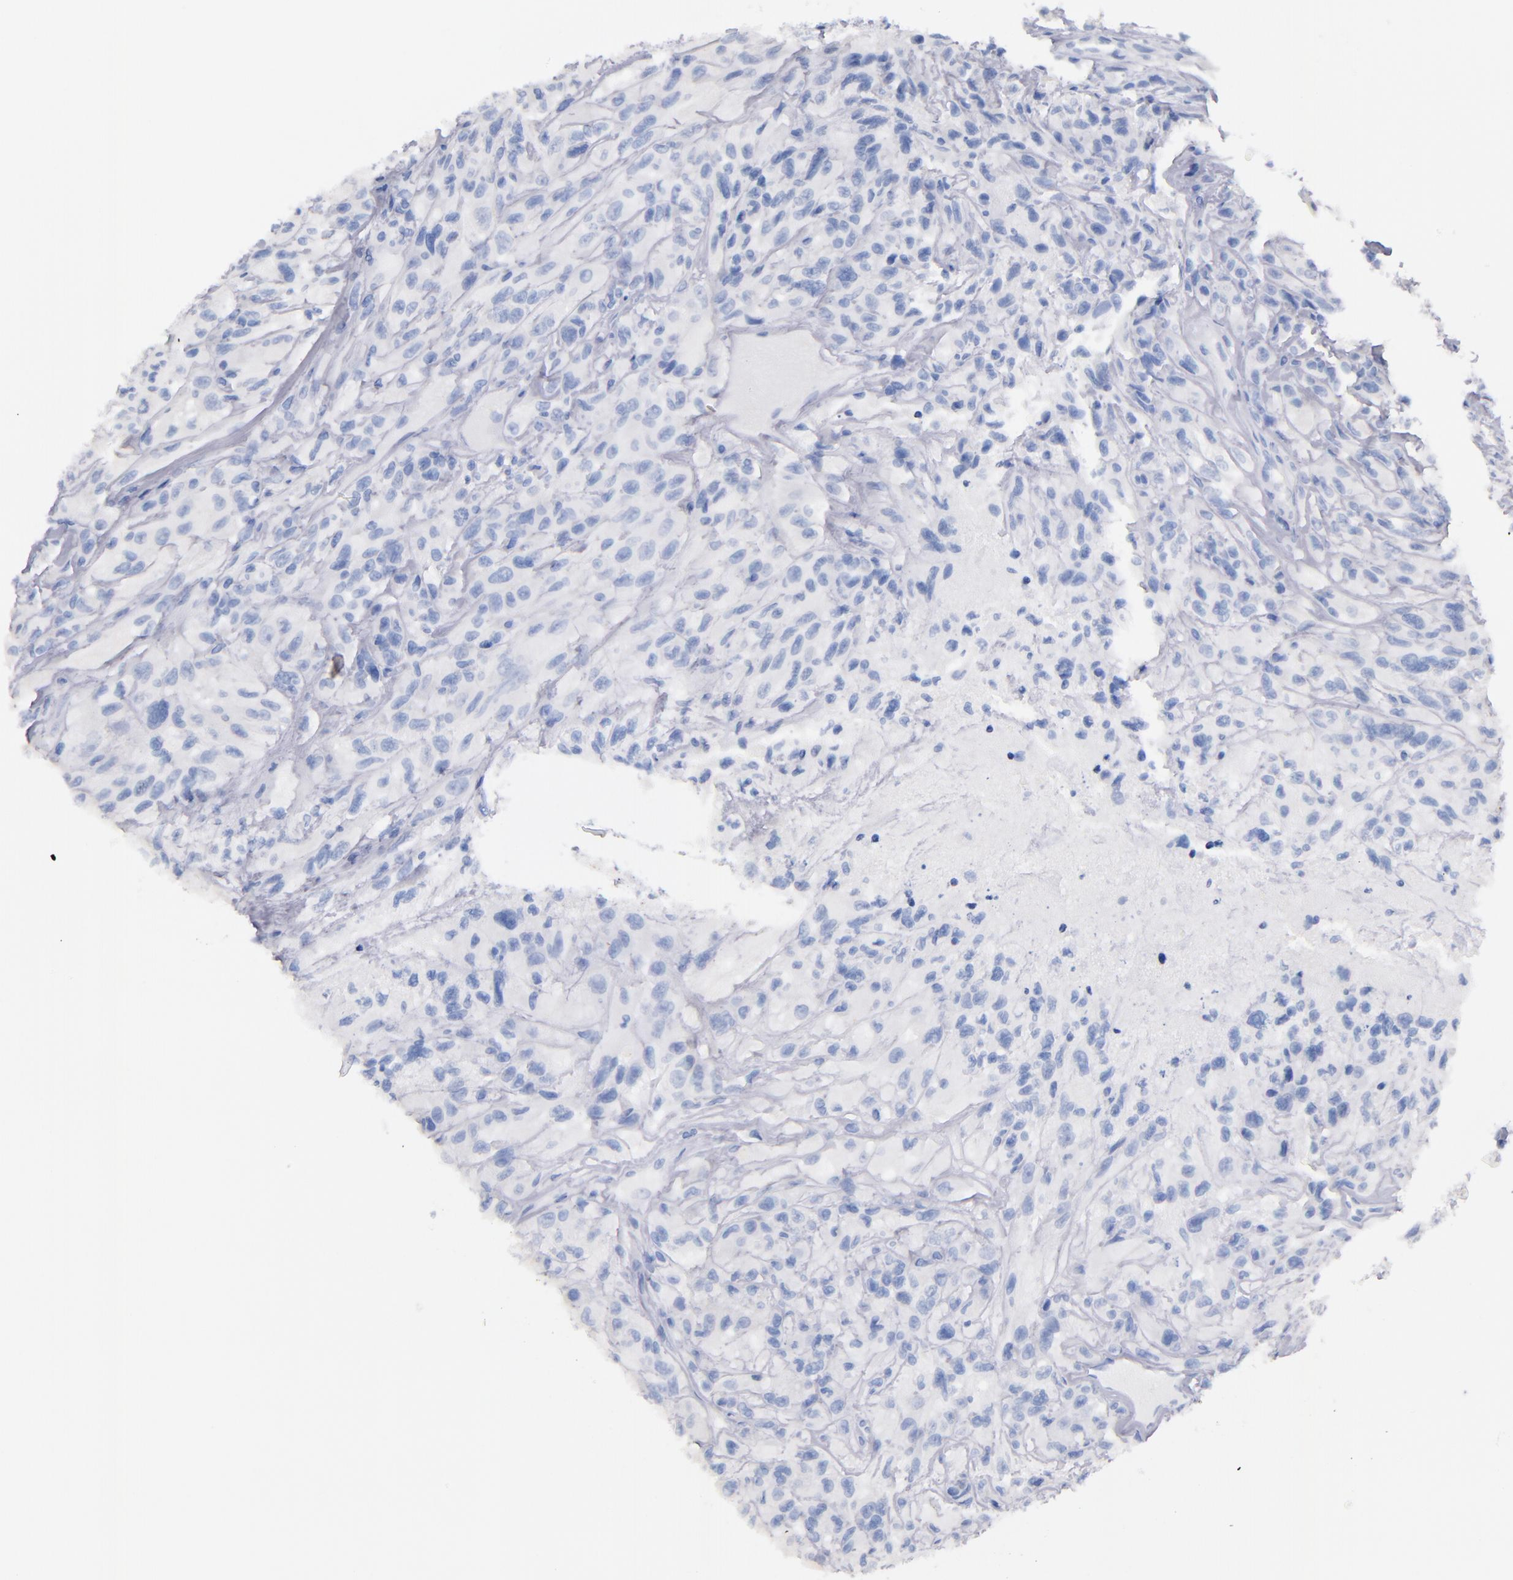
{"staining": {"intensity": "negative", "quantity": "none", "location": "none"}, "tissue": "glioma", "cell_type": "Tumor cells", "image_type": "cancer", "snomed": [{"axis": "morphology", "description": "Glioma, malignant, High grade"}, {"axis": "topography", "description": "Brain"}], "caption": "Tumor cells show no significant expression in malignant high-grade glioma.", "gene": "KIT", "patient": {"sex": "male", "age": 48}}